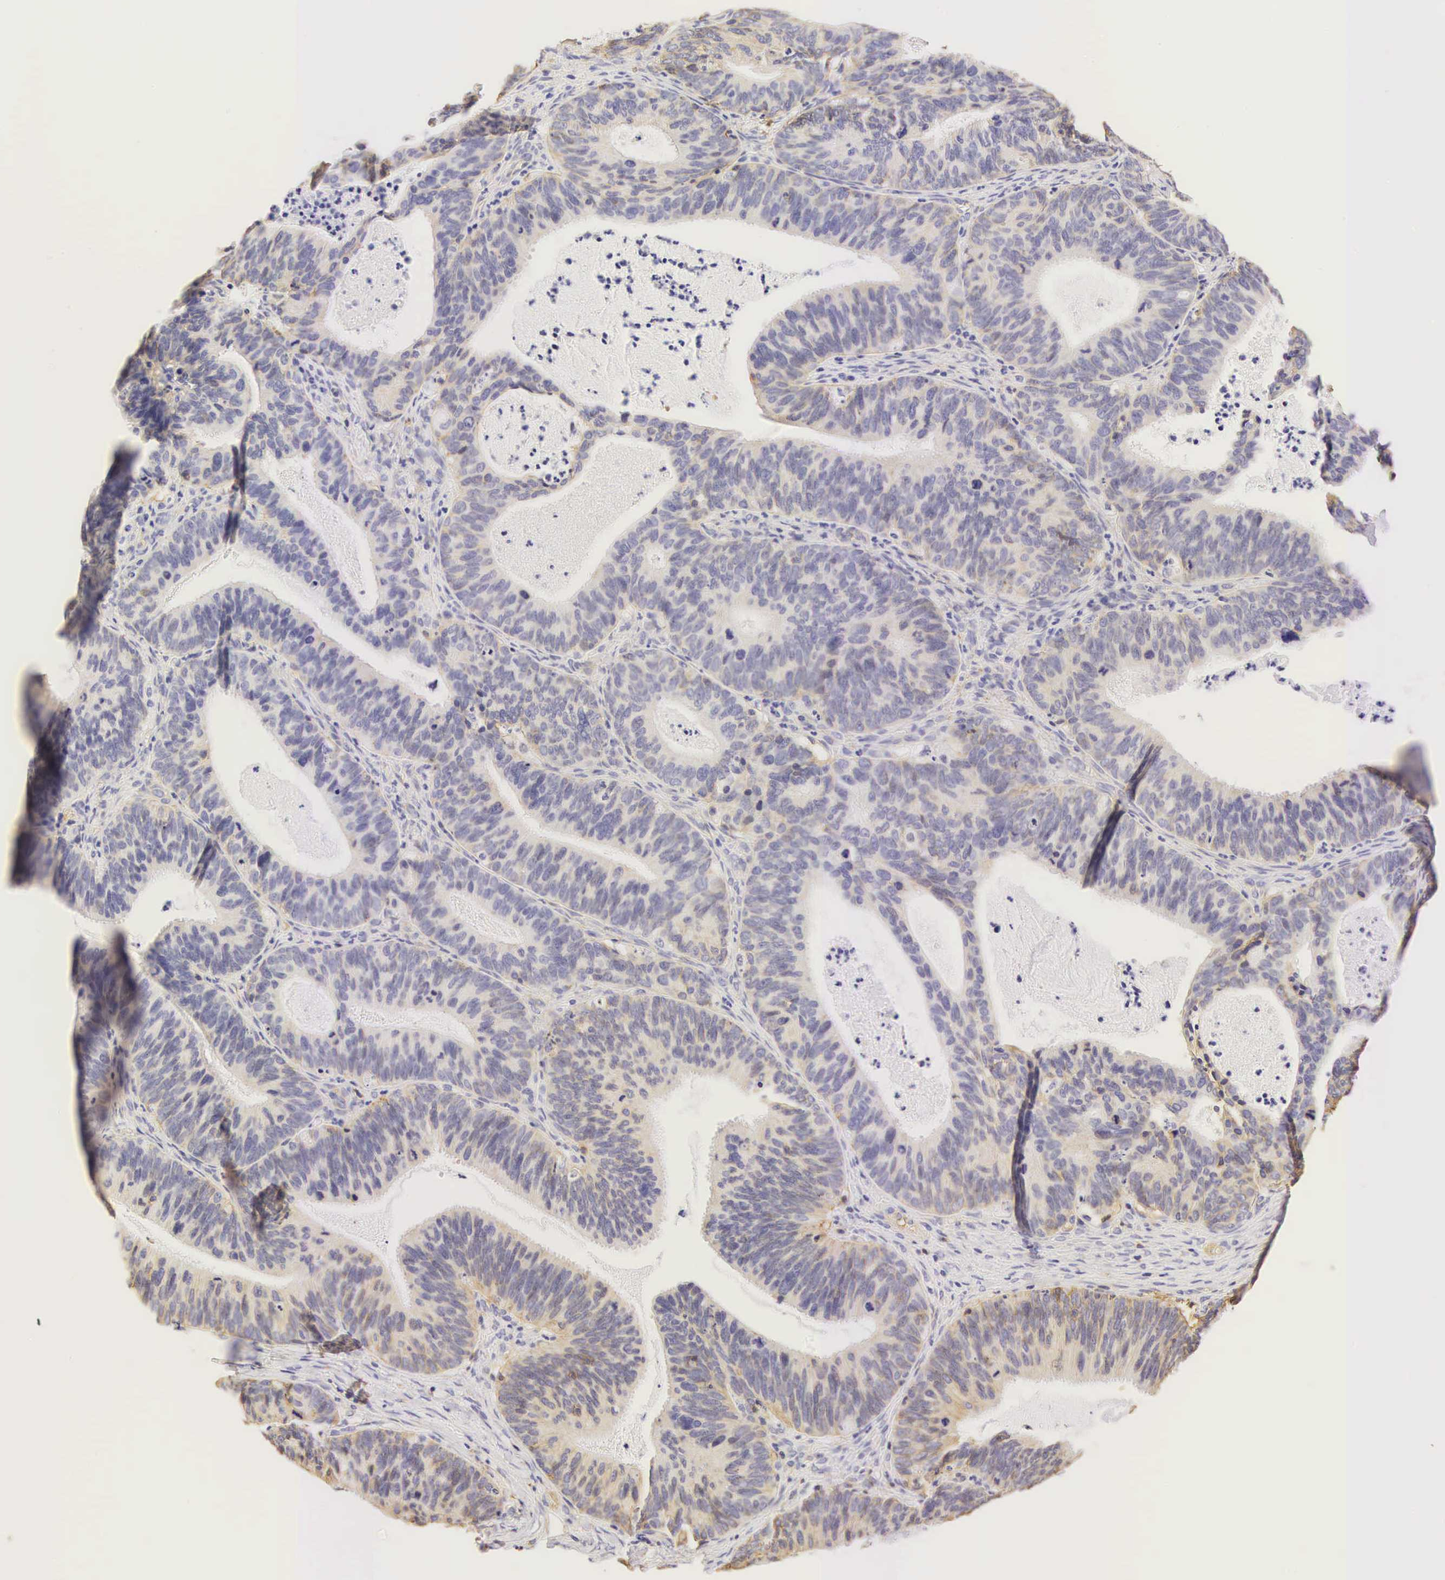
{"staining": {"intensity": "weak", "quantity": "25%-75%", "location": "cytoplasmic/membranous"}, "tissue": "ovarian cancer", "cell_type": "Tumor cells", "image_type": "cancer", "snomed": [{"axis": "morphology", "description": "Carcinoma, endometroid"}, {"axis": "topography", "description": "Ovary"}], "caption": "Human ovarian cancer (endometroid carcinoma) stained with a brown dye shows weak cytoplasmic/membranous positive expression in approximately 25%-75% of tumor cells.", "gene": "CD99", "patient": {"sex": "female", "age": 52}}